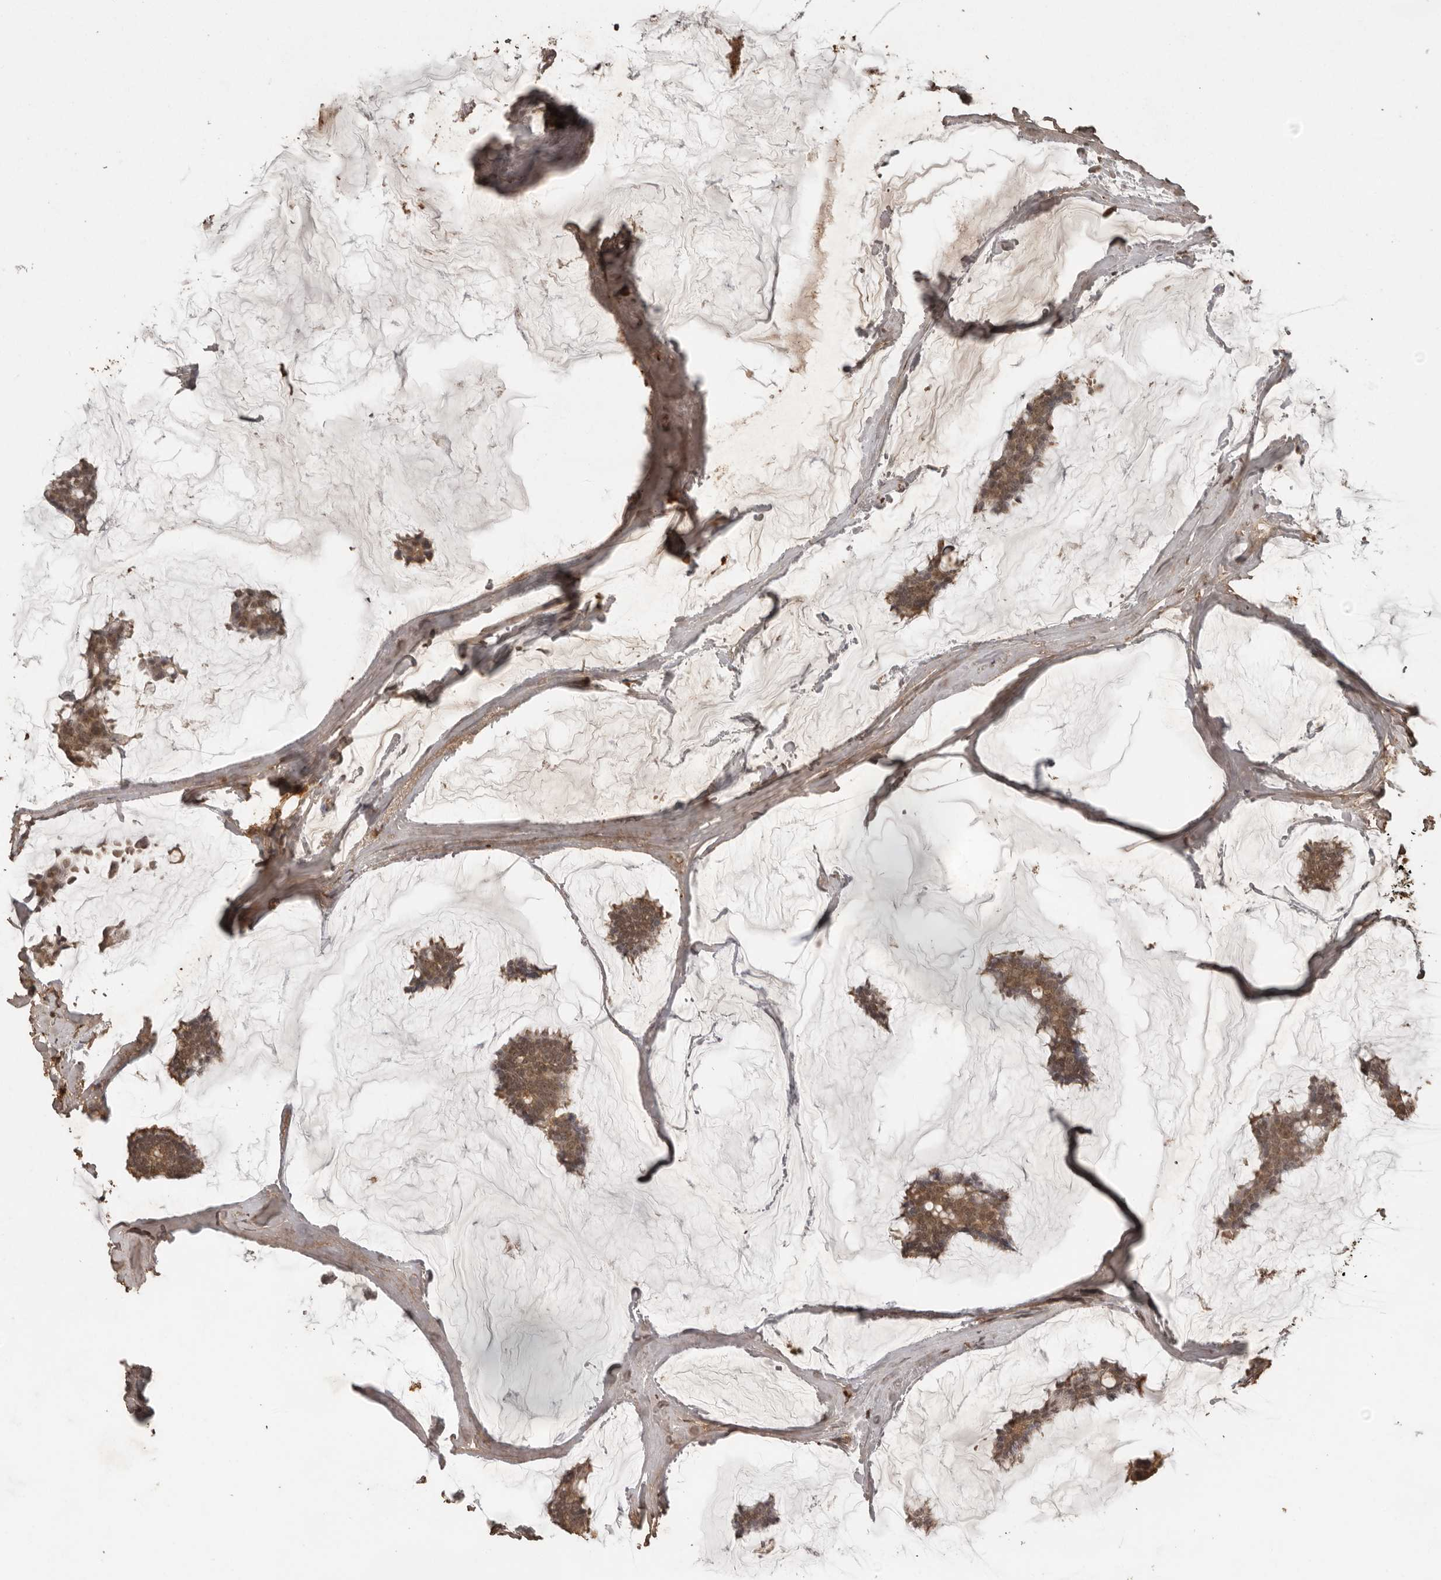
{"staining": {"intensity": "moderate", "quantity": ">75%", "location": "cytoplasmic/membranous"}, "tissue": "breast cancer", "cell_type": "Tumor cells", "image_type": "cancer", "snomed": [{"axis": "morphology", "description": "Duct carcinoma"}, {"axis": "topography", "description": "Breast"}], "caption": "The immunohistochemical stain highlights moderate cytoplasmic/membranous staining in tumor cells of infiltrating ductal carcinoma (breast) tissue.", "gene": "CTF1", "patient": {"sex": "female", "age": 93}}